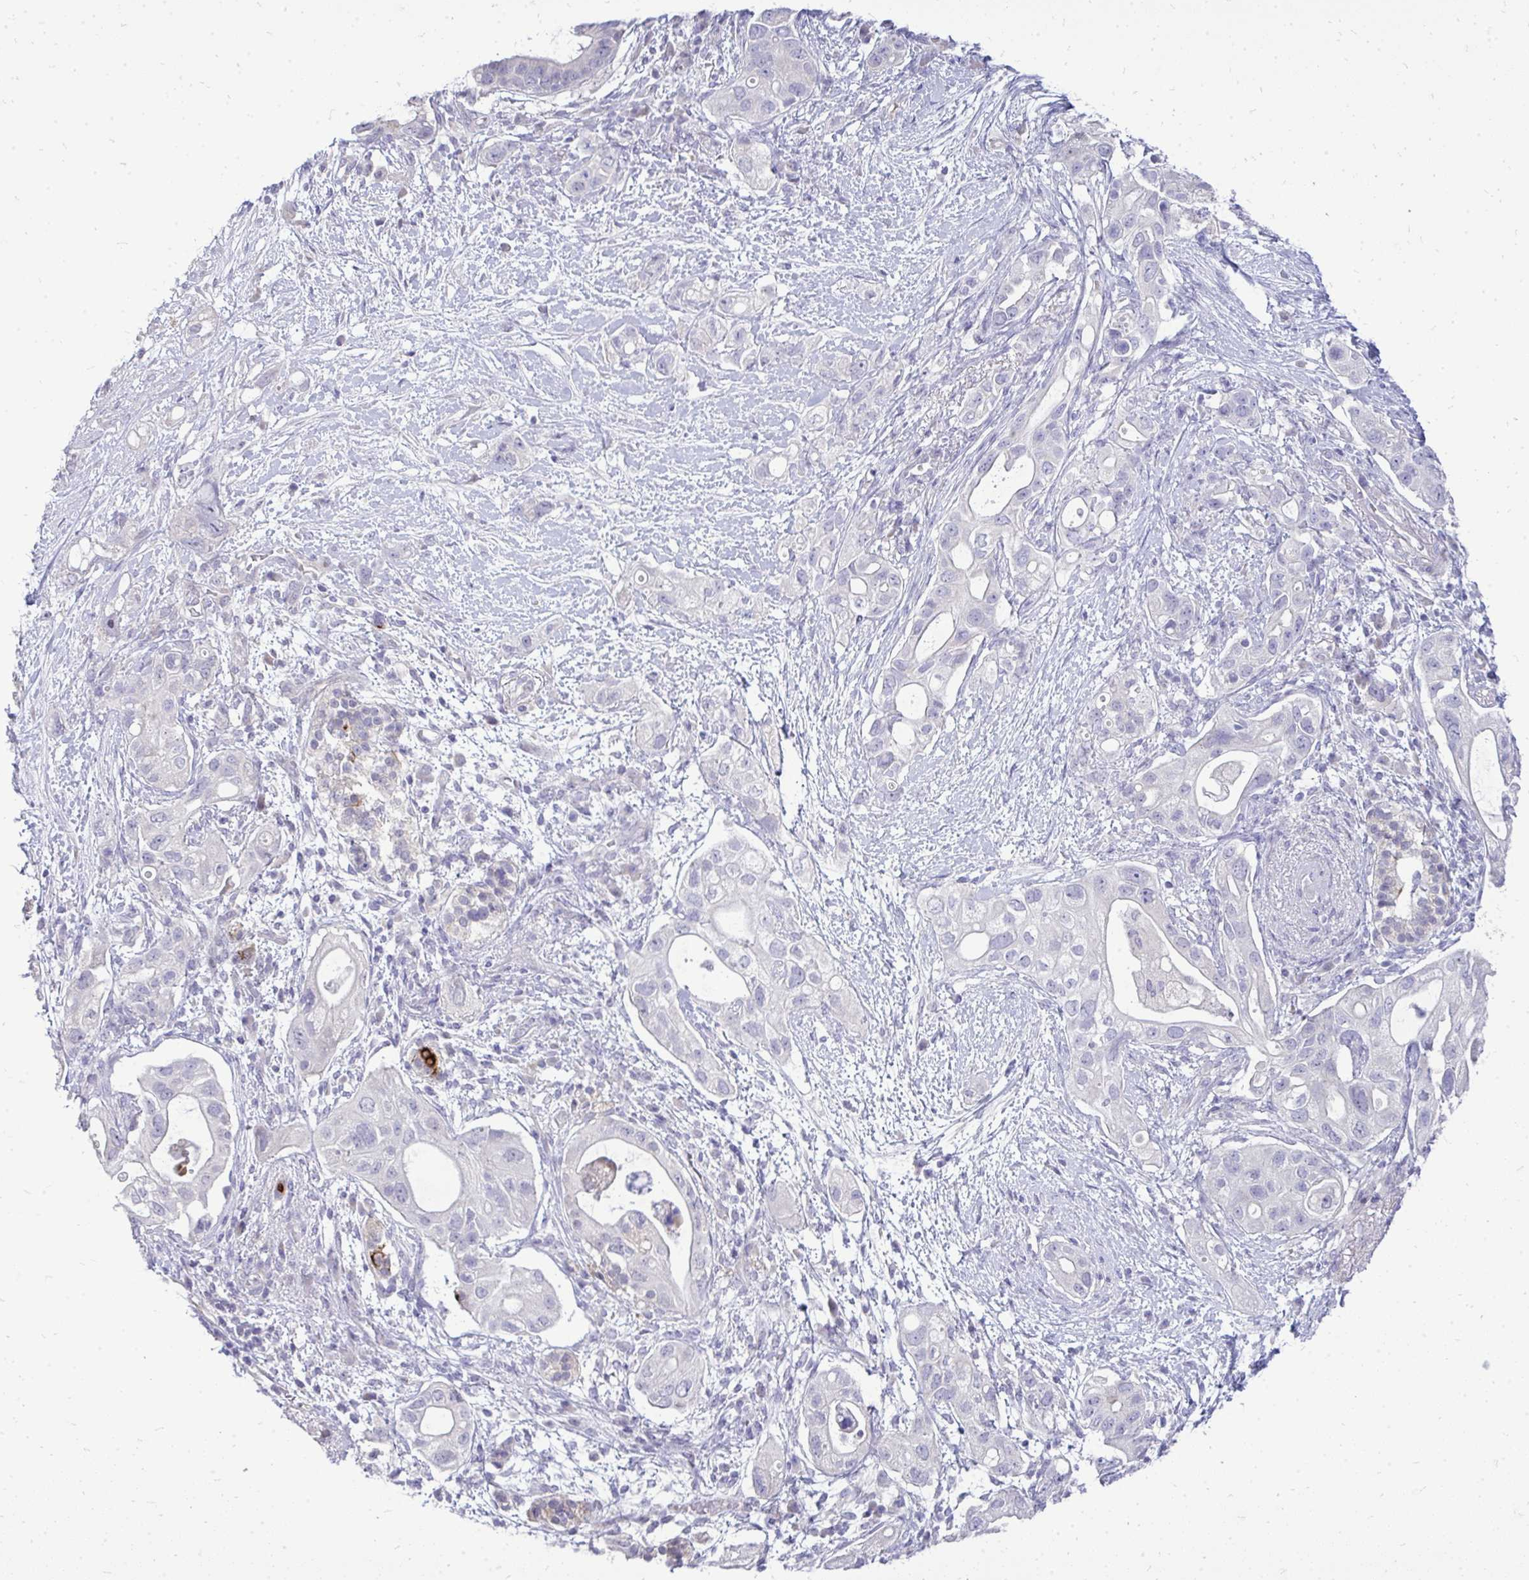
{"staining": {"intensity": "negative", "quantity": "none", "location": "none"}, "tissue": "pancreatic cancer", "cell_type": "Tumor cells", "image_type": "cancer", "snomed": [{"axis": "morphology", "description": "Adenocarcinoma, NOS"}, {"axis": "topography", "description": "Pancreas"}], "caption": "This photomicrograph is of pancreatic cancer (adenocarcinoma) stained with IHC to label a protein in brown with the nuclei are counter-stained blue. There is no positivity in tumor cells.", "gene": "OR8D1", "patient": {"sex": "female", "age": 72}}